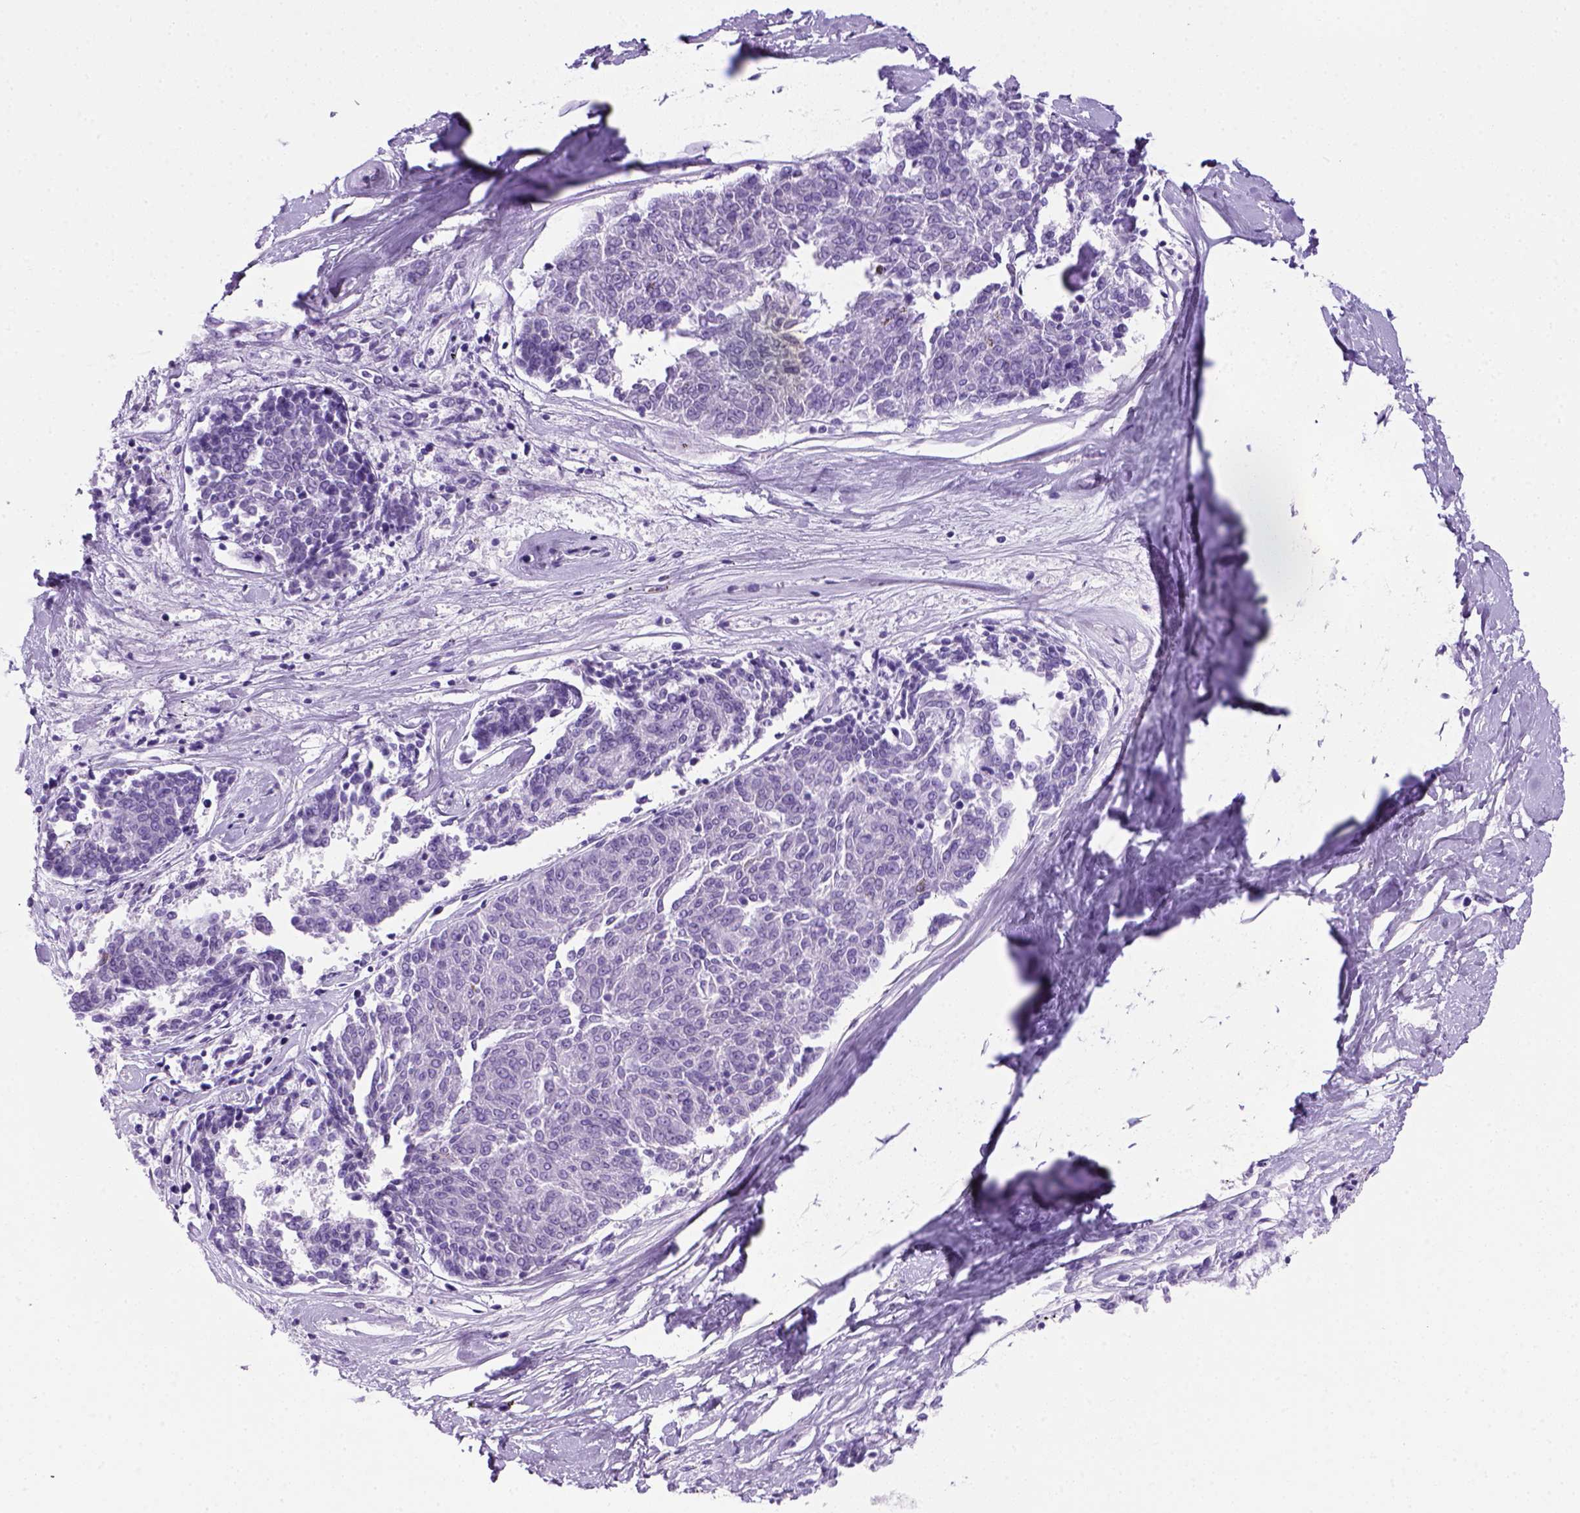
{"staining": {"intensity": "negative", "quantity": "none", "location": "none"}, "tissue": "melanoma", "cell_type": "Tumor cells", "image_type": "cancer", "snomed": [{"axis": "morphology", "description": "Malignant melanoma, NOS"}, {"axis": "topography", "description": "Skin"}], "caption": "Immunohistochemical staining of melanoma exhibits no significant staining in tumor cells.", "gene": "ARHGEF33", "patient": {"sex": "female", "age": 72}}